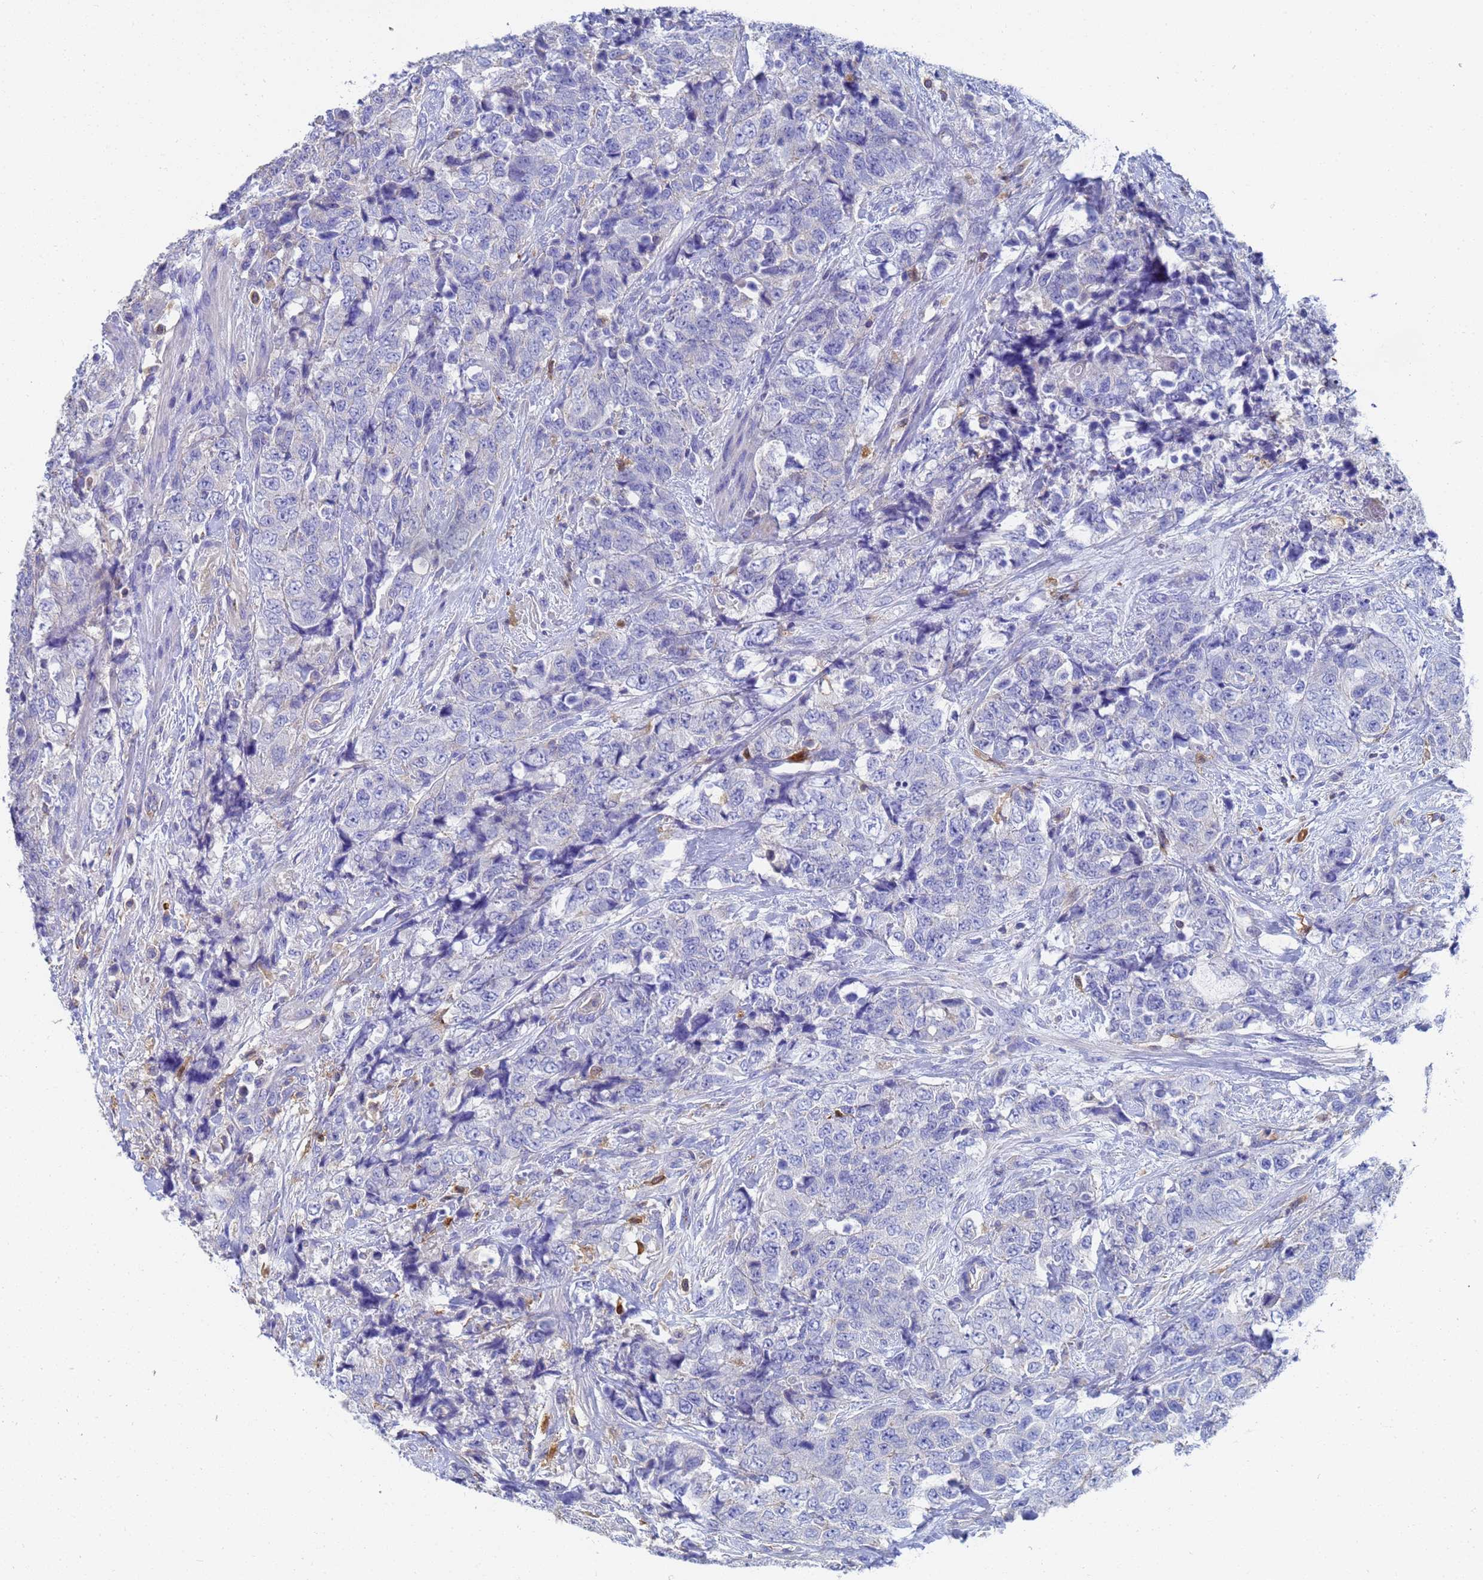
{"staining": {"intensity": "negative", "quantity": "none", "location": "none"}, "tissue": "urothelial cancer", "cell_type": "Tumor cells", "image_type": "cancer", "snomed": [{"axis": "morphology", "description": "Urothelial carcinoma, High grade"}, {"axis": "topography", "description": "Urinary bladder"}], "caption": "High-grade urothelial carcinoma was stained to show a protein in brown. There is no significant positivity in tumor cells.", "gene": "GCHFR", "patient": {"sex": "female", "age": 78}}